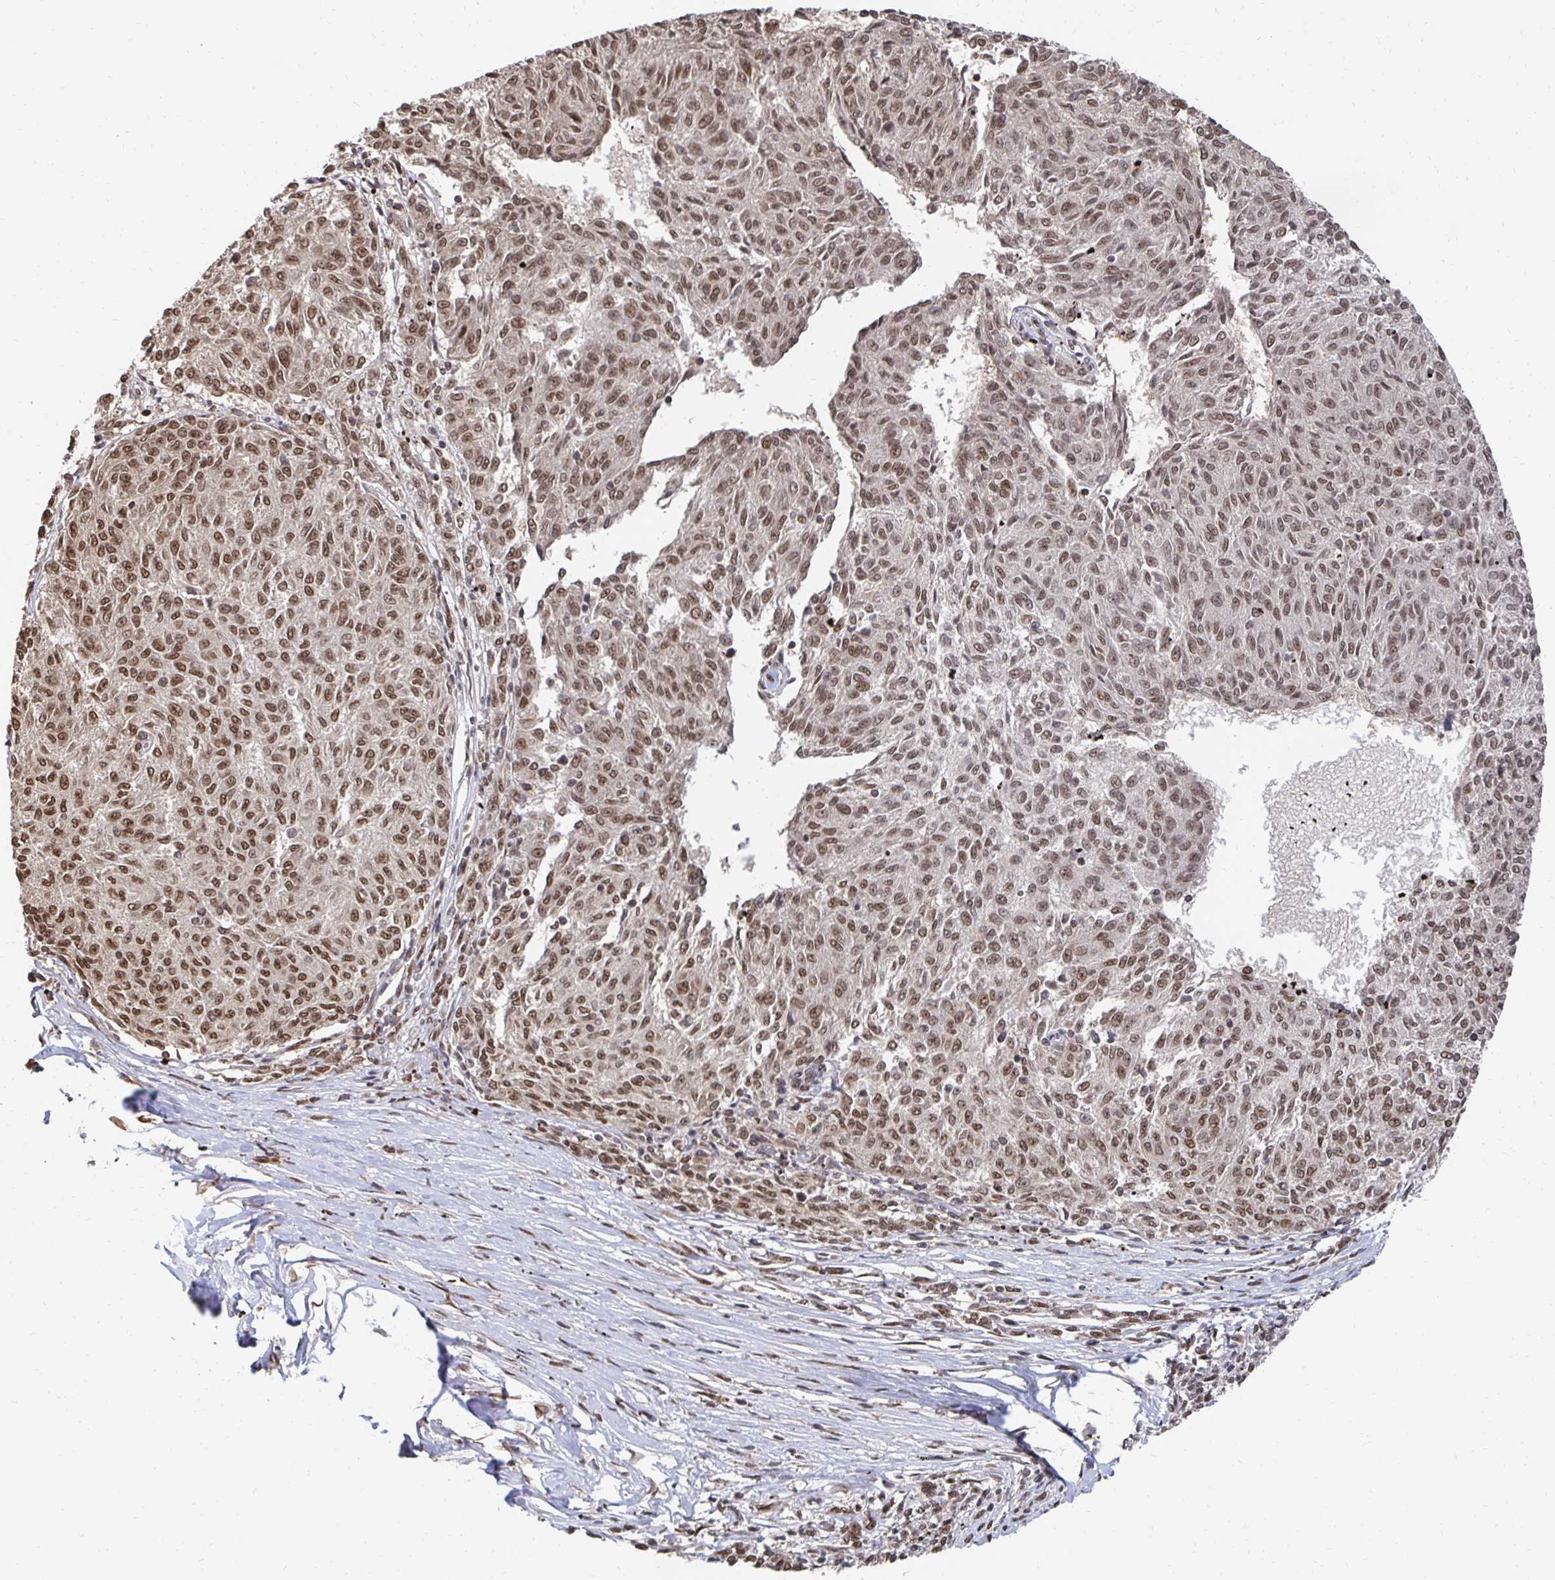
{"staining": {"intensity": "moderate", "quantity": ">75%", "location": "nuclear"}, "tissue": "melanoma", "cell_type": "Tumor cells", "image_type": "cancer", "snomed": [{"axis": "morphology", "description": "Malignant melanoma, NOS"}, {"axis": "topography", "description": "Skin"}], "caption": "Brown immunohistochemical staining in malignant melanoma exhibits moderate nuclear positivity in approximately >75% of tumor cells.", "gene": "GTF3C6", "patient": {"sex": "female", "age": 72}}